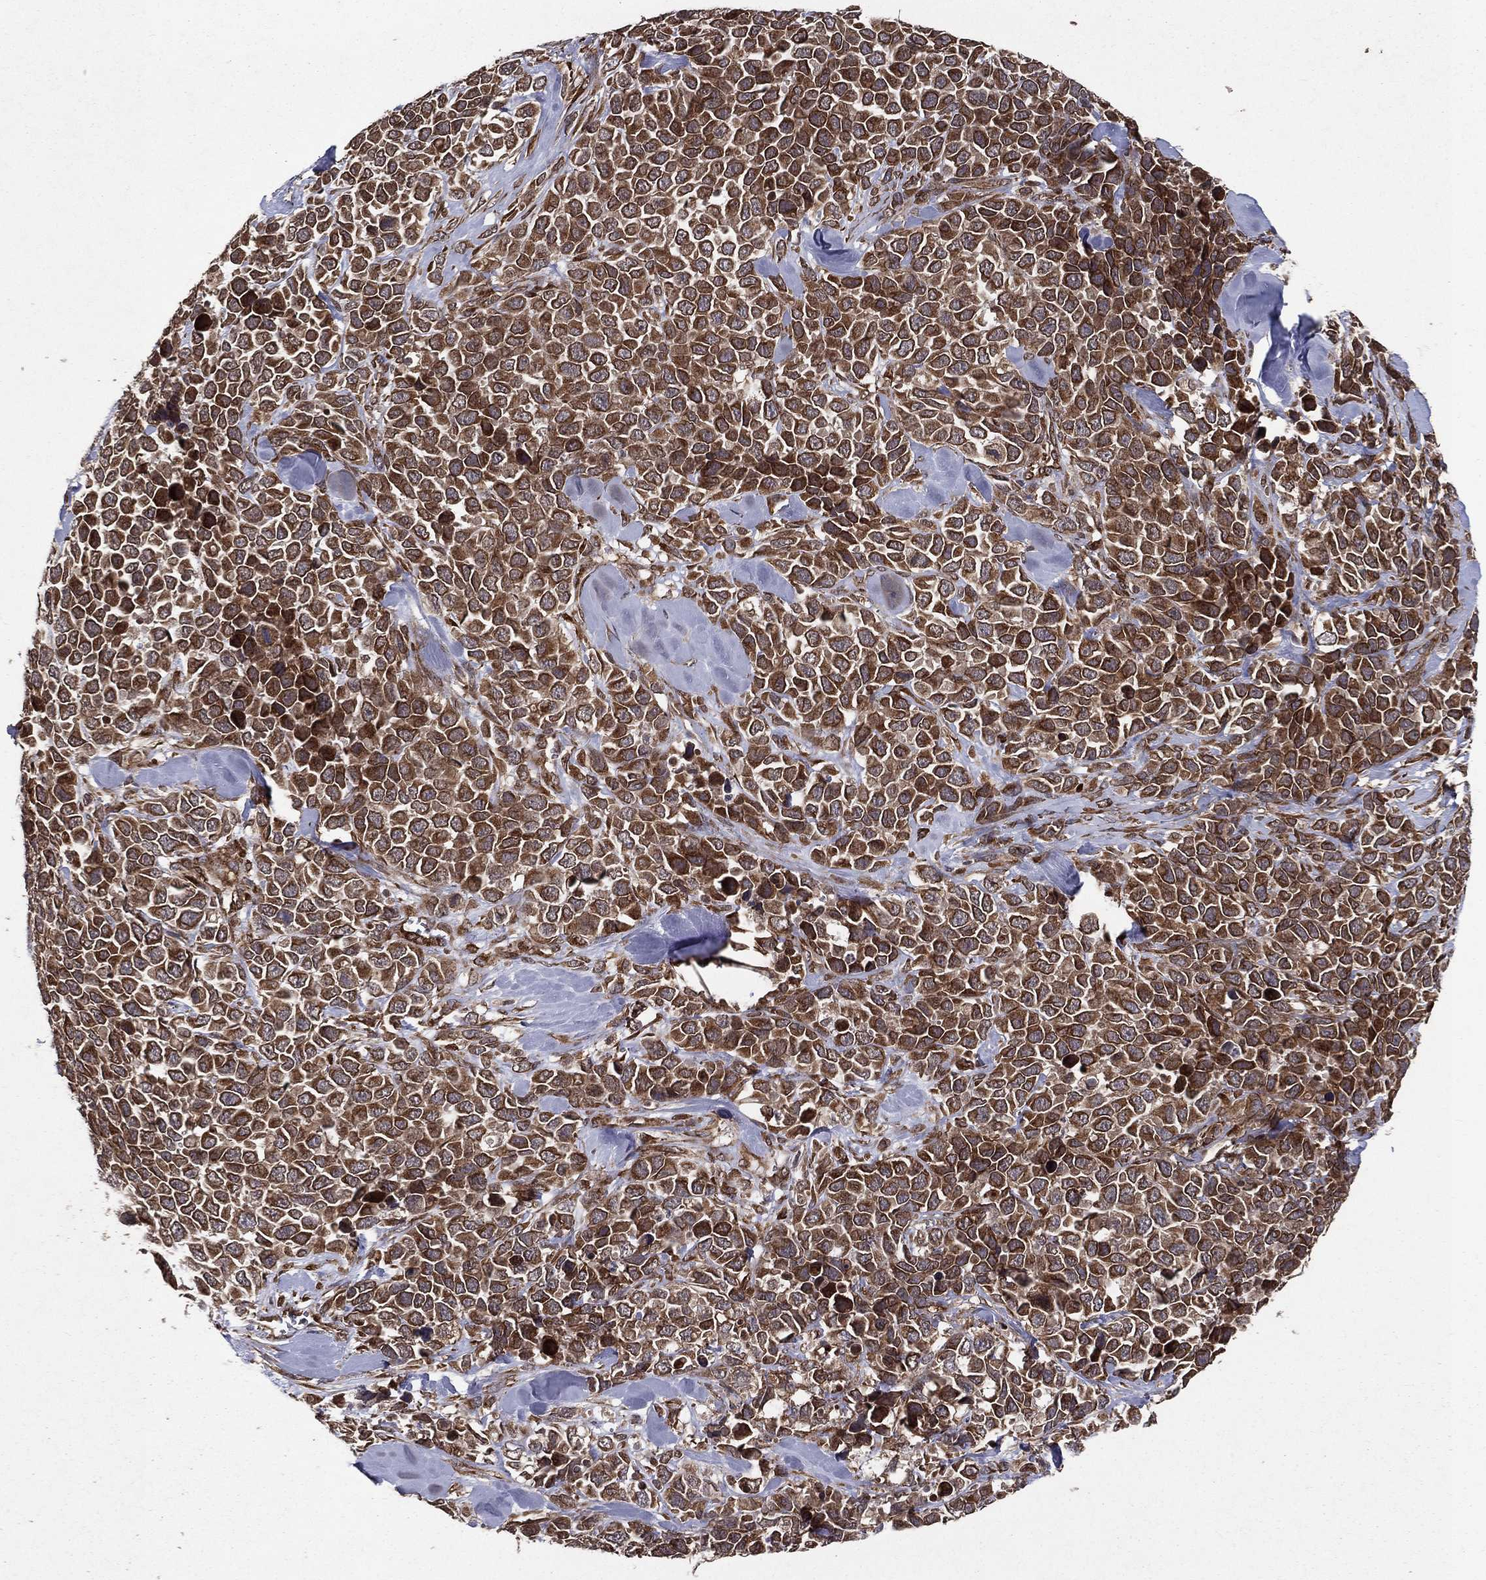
{"staining": {"intensity": "moderate", "quantity": ">75%", "location": "cytoplasmic/membranous"}, "tissue": "melanoma", "cell_type": "Tumor cells", "image_type": "cancer", "snomed": [{"axis": "morphology", "description": "Malignant melanoma, Metastatic site"}, {"axis": "topography", "description": "Skin"}], "caption": "Moderate cytoplasmic/membranous protein positivity is identified in approximately >75% of tumor cells in malignant melanoma (metastatic site).", "gene": "CERS2", "patient": {"sex": "male", "age": 84}}